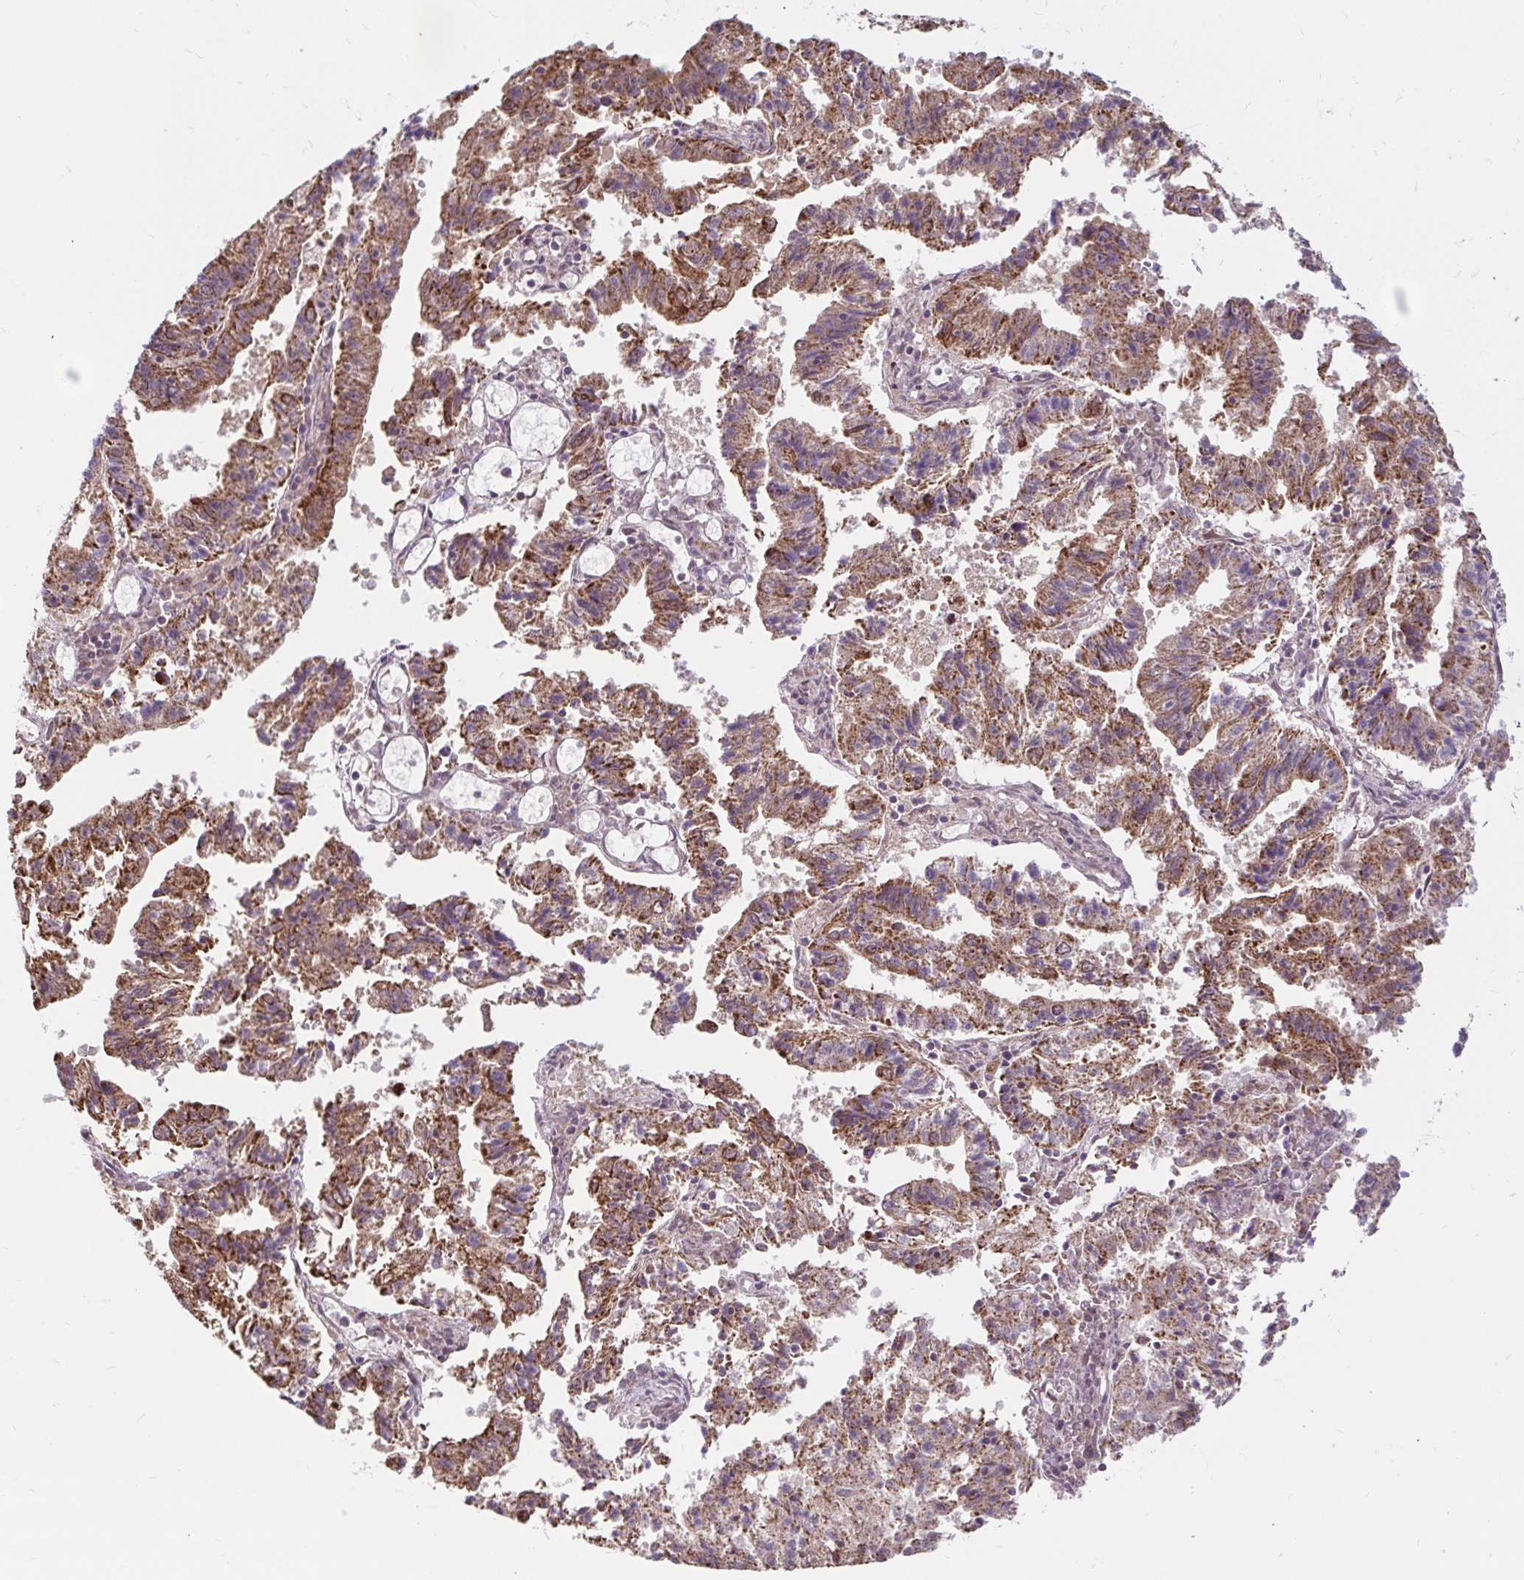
{"staining": {"intensity": "strong", "quantity": ">75%", "location": "cytoplasmic/membranous"}, "tissue": "endometrial cancer", "cell_type": "Tumor cells", "image_type": "cancer", "snomed": [{"axis": "morphology", "description": "Adenocarcinoma, NOS"}, {"axis": "topography", "description": "Endometrium"}], "caption": "Immunohistochemistry (DAB (3,3'-diaminobenzidine)) staining of human endometrial cancer (adenocarcinoma) displays strong cytoplasmic/membranous protein expression in approximately >75% of tumor cells. The protein is shown in brown color, while the nuclei are stained blue.", "gene": "TIMM50", "patient": {"sex": "female", "age": 82}}